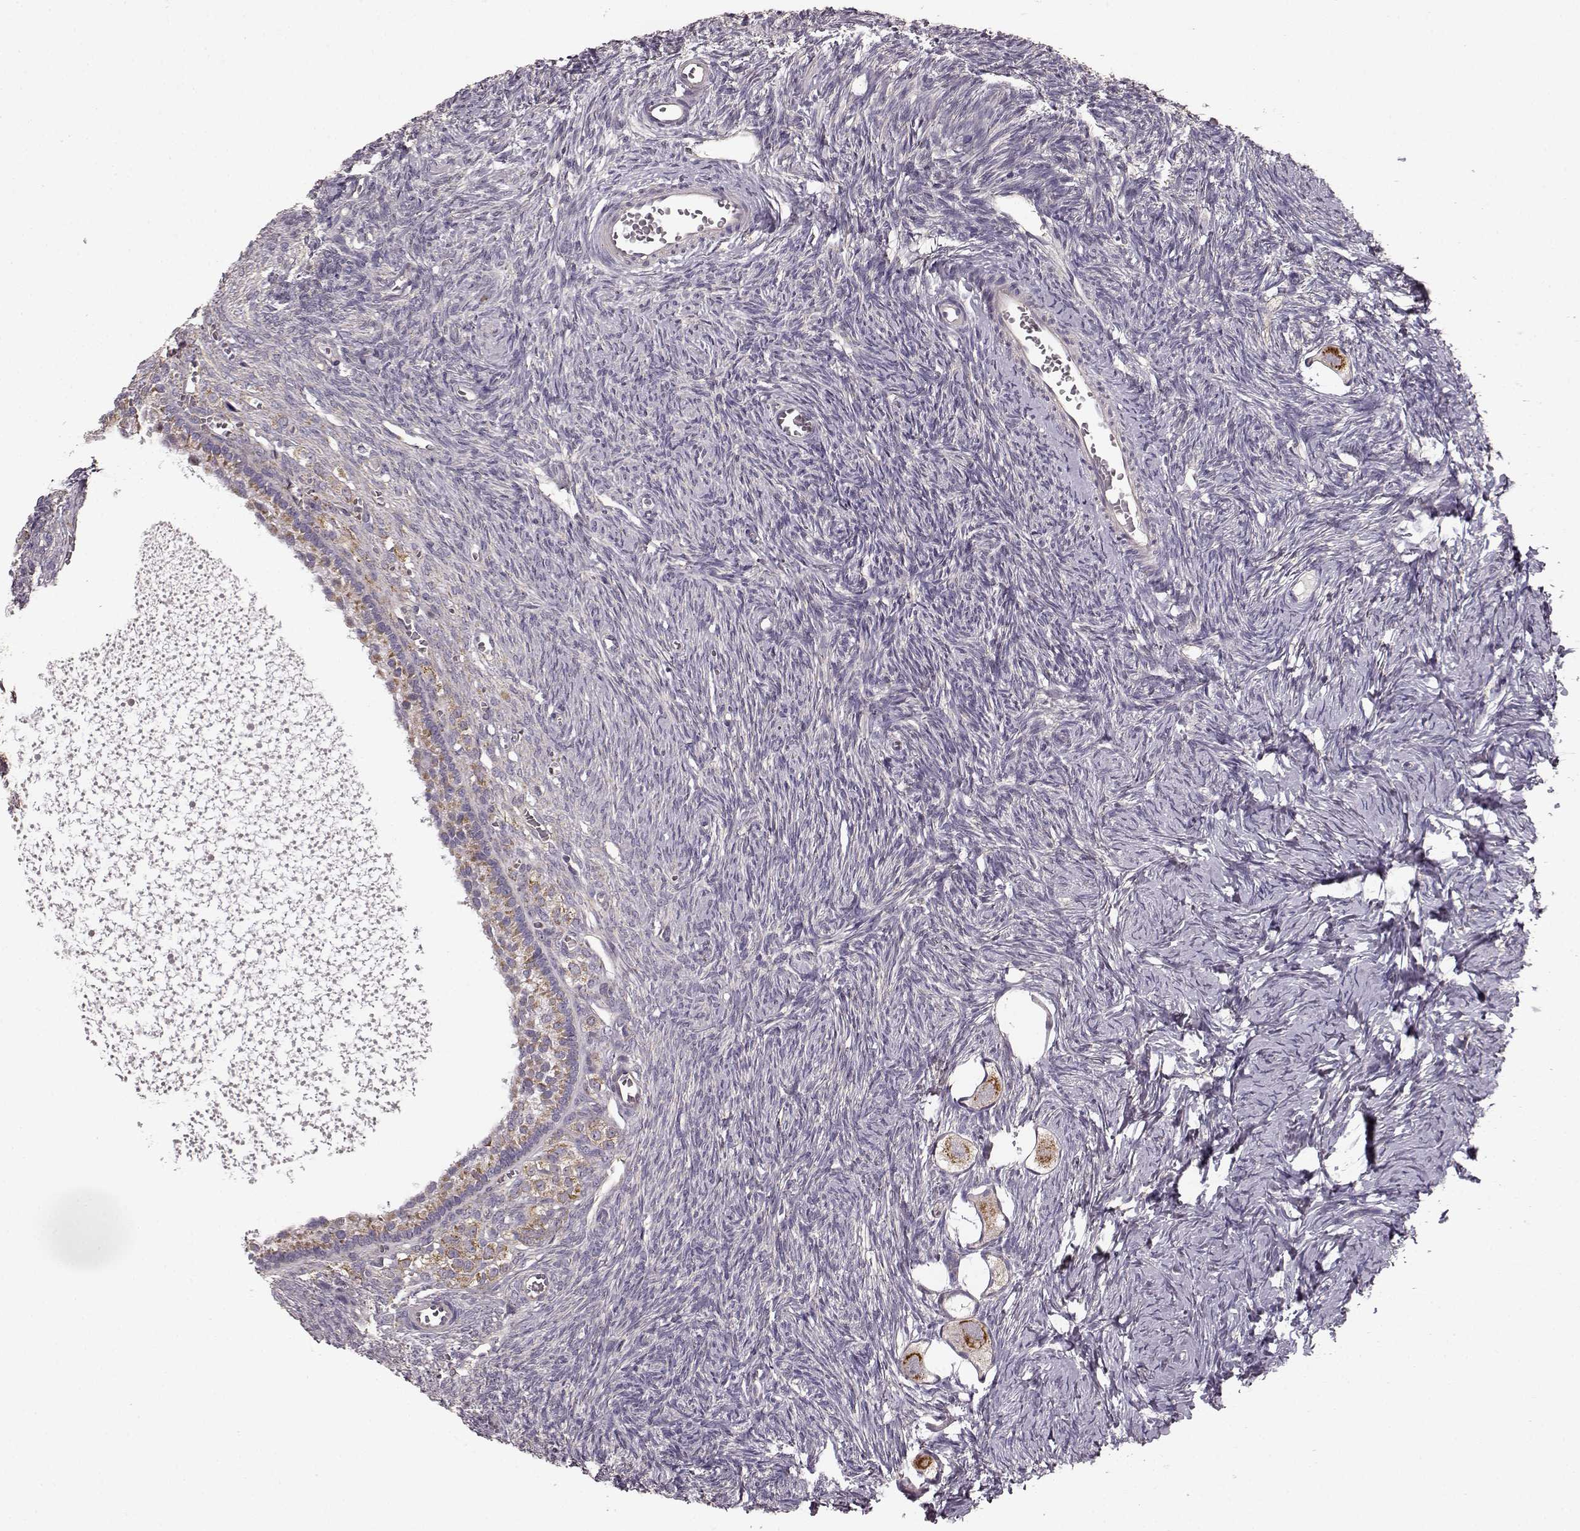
{"staining": {"intensity": "moderate", "quantity": ">75%", "location": "cytoplasmic/membranous"}, "tissue": "ovary", "cell_type": "Follicle cells", "image_type": "normal", "snomed": [{"axis": "morphology", "description": "Normal tissue, NOS"}, {"axis": "topography", "description": "Ovary"}], "caption": "Immunohistochemistry photomicrograph of unremarkable human ovary stained for a protein (brown), which displays medium levels of moderate cytoplasmic/membranous expression in approximately >75% of follicle cells.", "gene": "ERBB3", "patient": {"sex": "female", "age": 27}}